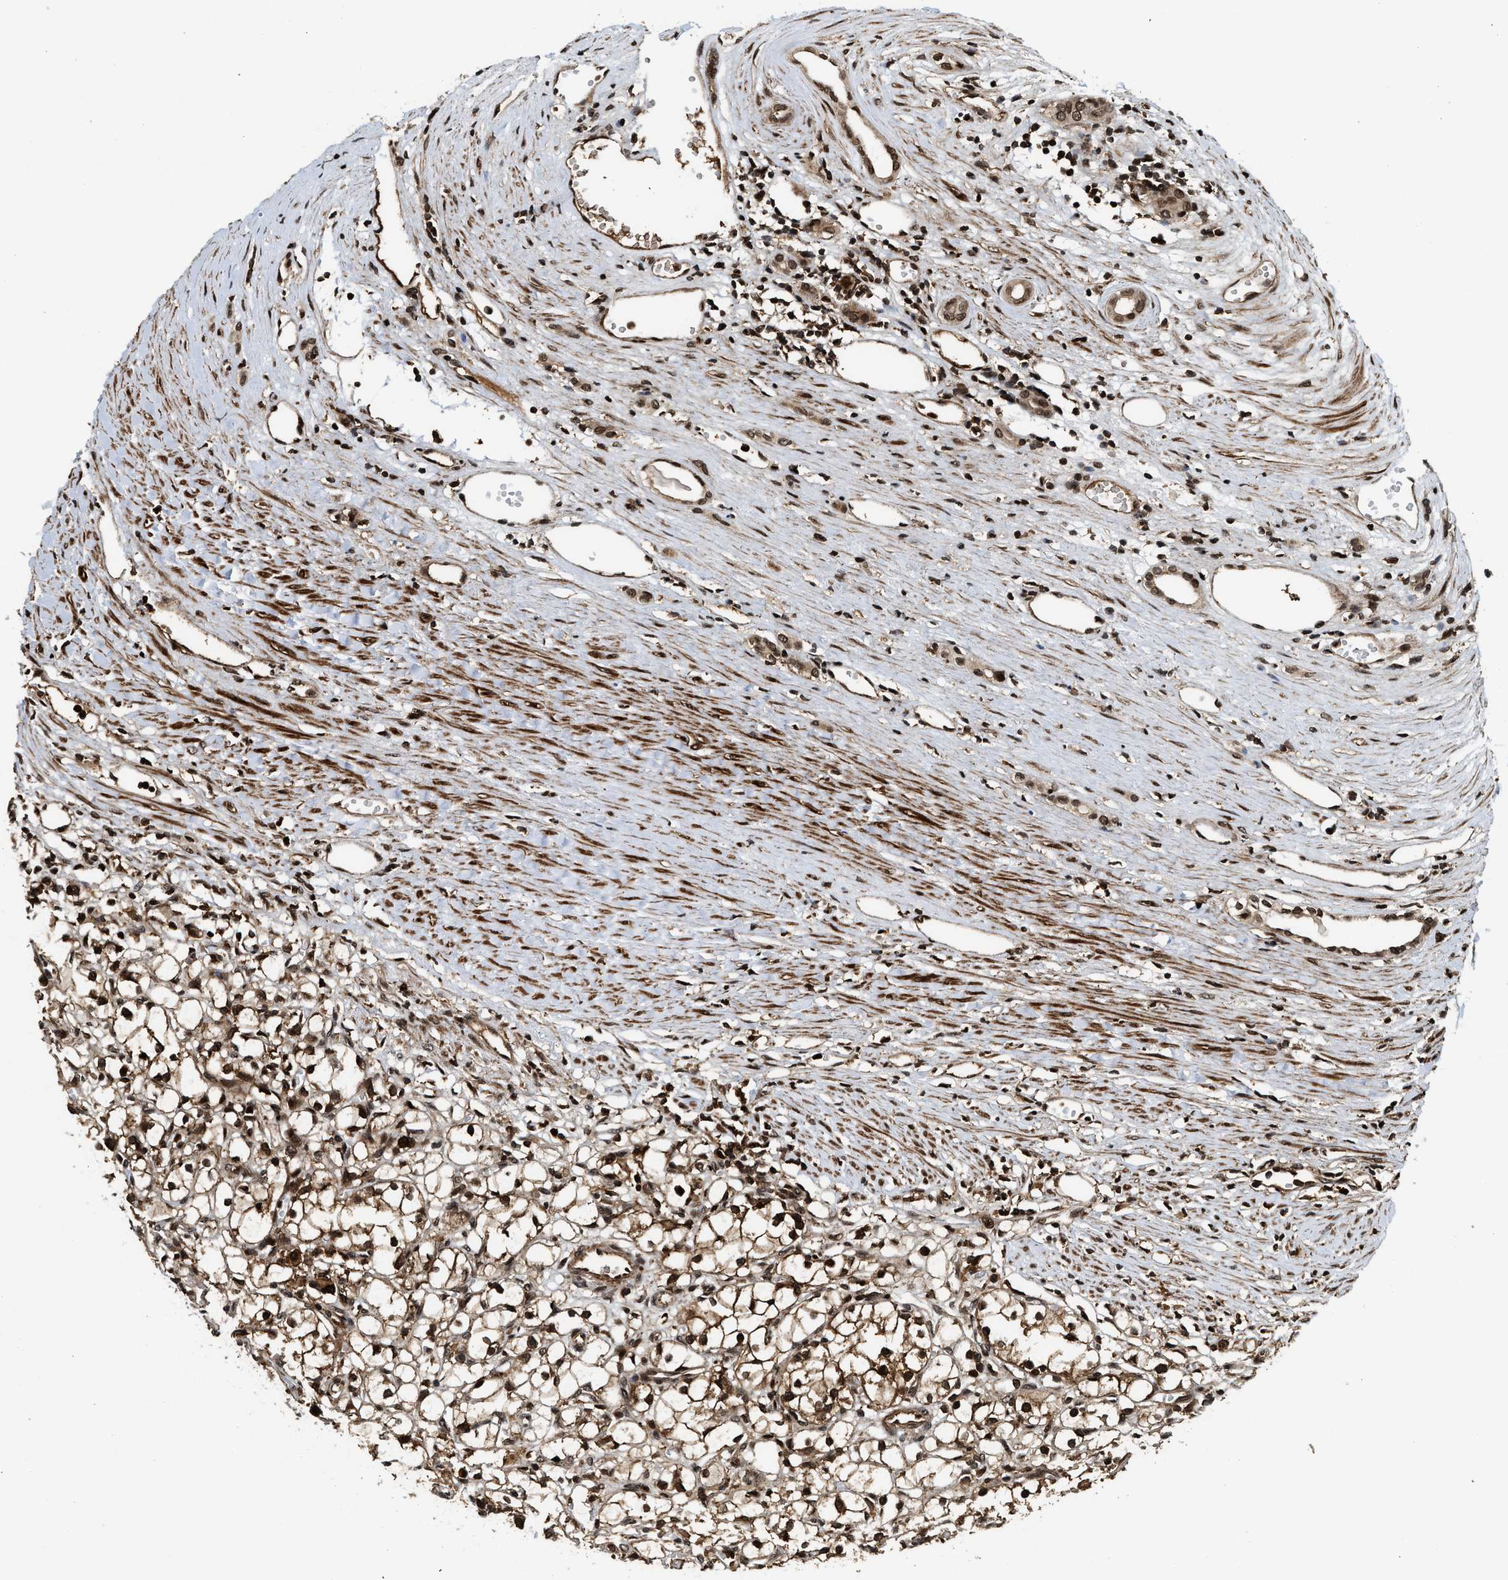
{"staining": {"intensity": "strong", "quantity": ">75%", "location": "cytoplasmic/membranous,nuclear"}, "tissue": "renal cancer", "cell_type": "Tumor cells", "image_type": "cancer", "snomed": [{"axis": "morphology", "description": "Adenocarcinoma, NOS"}, {"axis": "topography", "description": "Kidney"}], "caption": "IHC staining of renal cancer, which exhibits high levels of strong cytoplasmic/membranous and nuclear expression in approximately >75% of tumor cells indicating strong cytoplasmic/membranous and nuclear protein positivity. The staining was performed using DAB (brown) for protein detection and nuclei were counterstained in hematoxylin (blue).", "gene": "MDM2", "patient": {"sex": "male", "age": 56}}